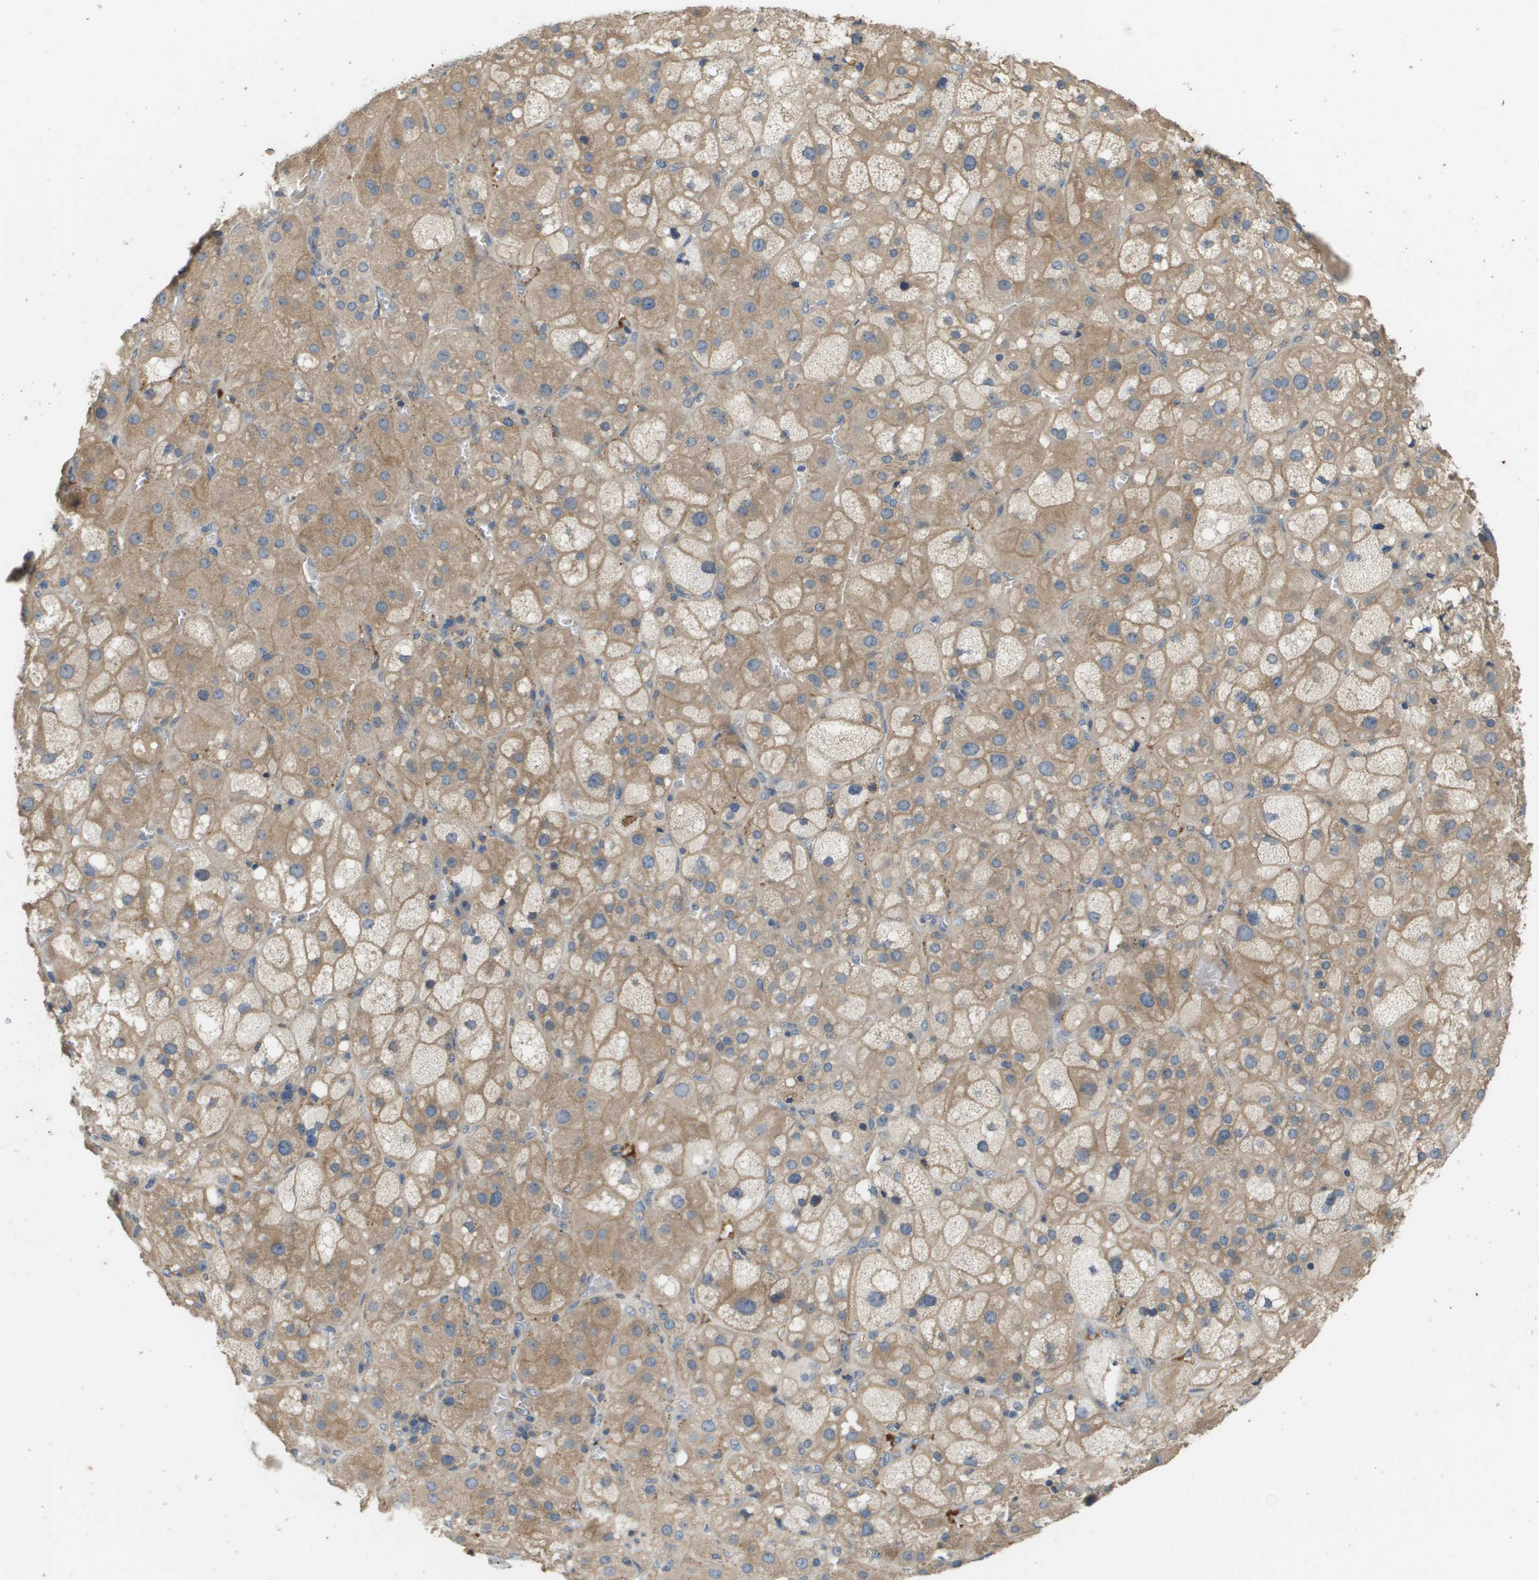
{"staining": {"intensity": "moderate", "quantity": ">75%", "location": "cytoplasmic/membranous"}, "tissue": "adrenal gland", "cell_type": "Glandular cells", "image_type": "normal", "snomed": [{"axis": "morphology", "description": "Normal tissue, NOS"}, {"axis": "topography", "description": "Adrenal gland"}], "caption": "Approximately >75% of glandular cells in normal human adrenal gland exhibit moderate cytoplasmic/membranous protein expression as visualized by brown immunohistochemical staining.", "gene": "KRT23", "patient": {"sex": "female", "age": 47}}